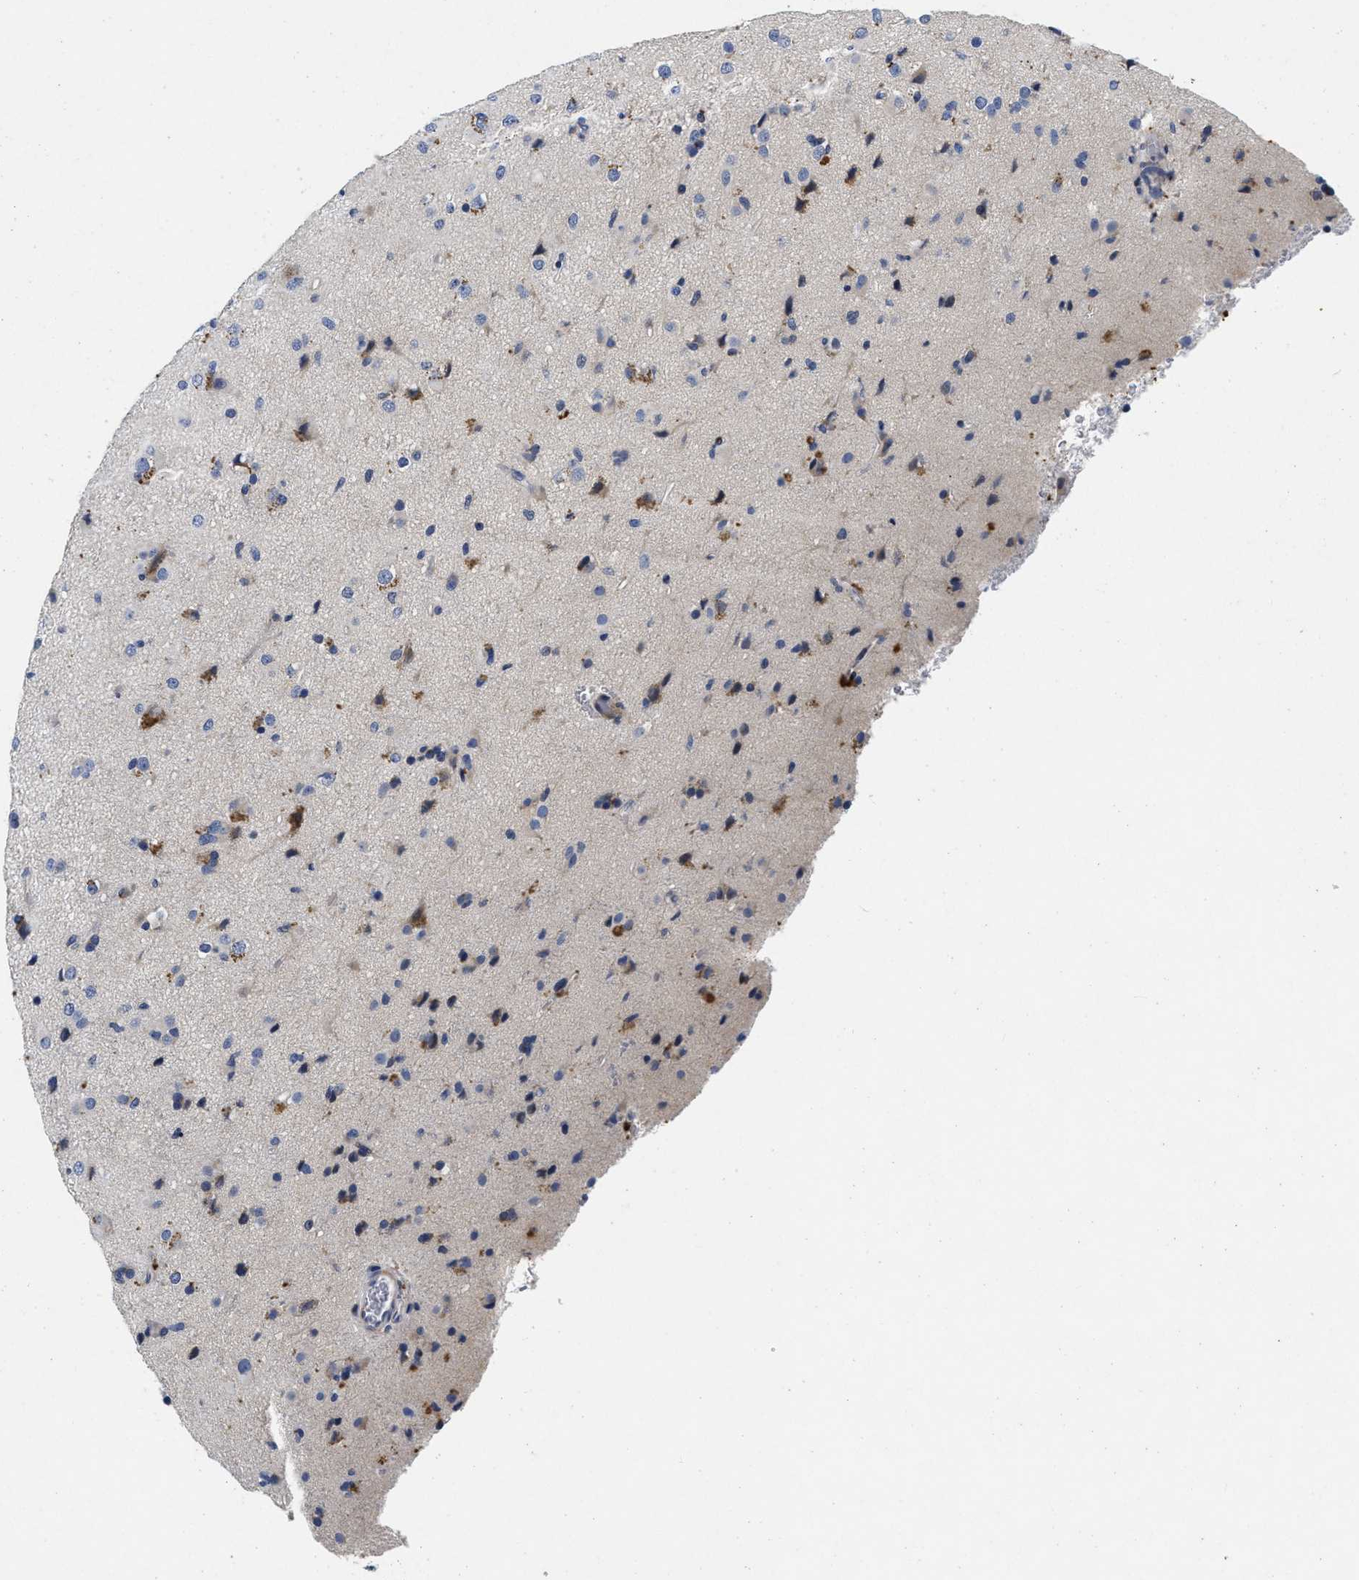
{"staining": {"intensity": "negative", "quantity": "none", "location": "none"}, "tissue": "glioma", "cell_type": "Tumor cells", "image_type": "cancer", "snomed": [{"axis": "morphology", "description": "Glioma, malignant, Low grade"}, {"axis": "topography", "description": "Brain"}], "caption": "This is an IHC histopathology image of glioma. There is no positivity in tumor cells.", "gene": "LAD1", "patient": {"sex": "male", "age": 65}}